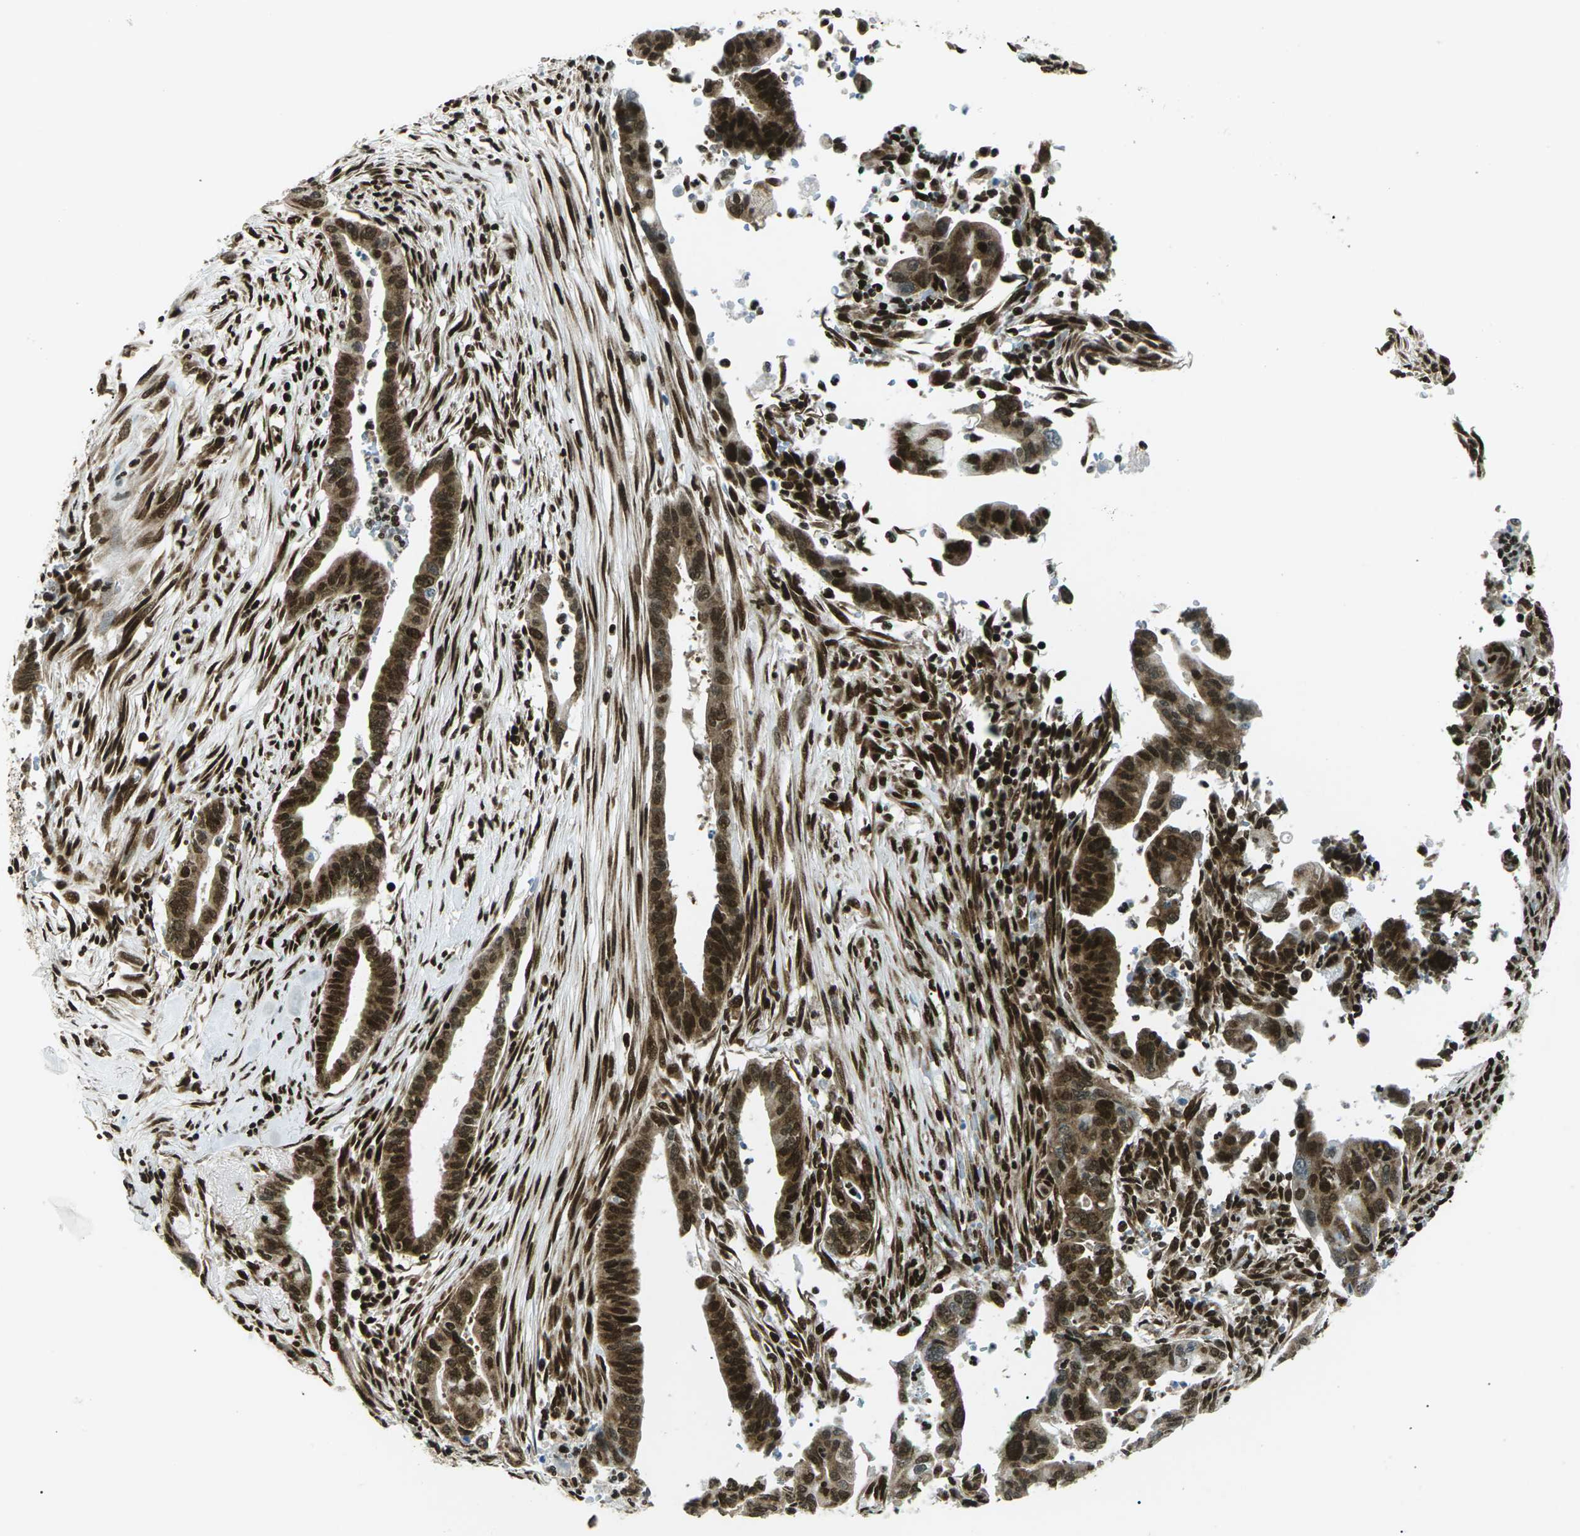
{"staining": {"intensity": "strong", "quantity": ">75%", "location": "cytoplasmic/membranous,nuclear"}, "tissue": "pancreatic cancer", "cell_type": "Tumor cells", "image_type": "cancer", "snomed": [{"axis": "morphology", "description": "Adenocarcinoma, NOS"}, {"axis": "topography", "description": "Pancreas"}], "caption": "Immunohistochemical staining of human pancreatic adenocarcinoma shows high levels of strong cytoplasmic/membranous and nuclear protein positivity in approximately >75% of tumor cells.", "gene": "HNRNPK", "patient": {"sex": "male", "age": 70}}